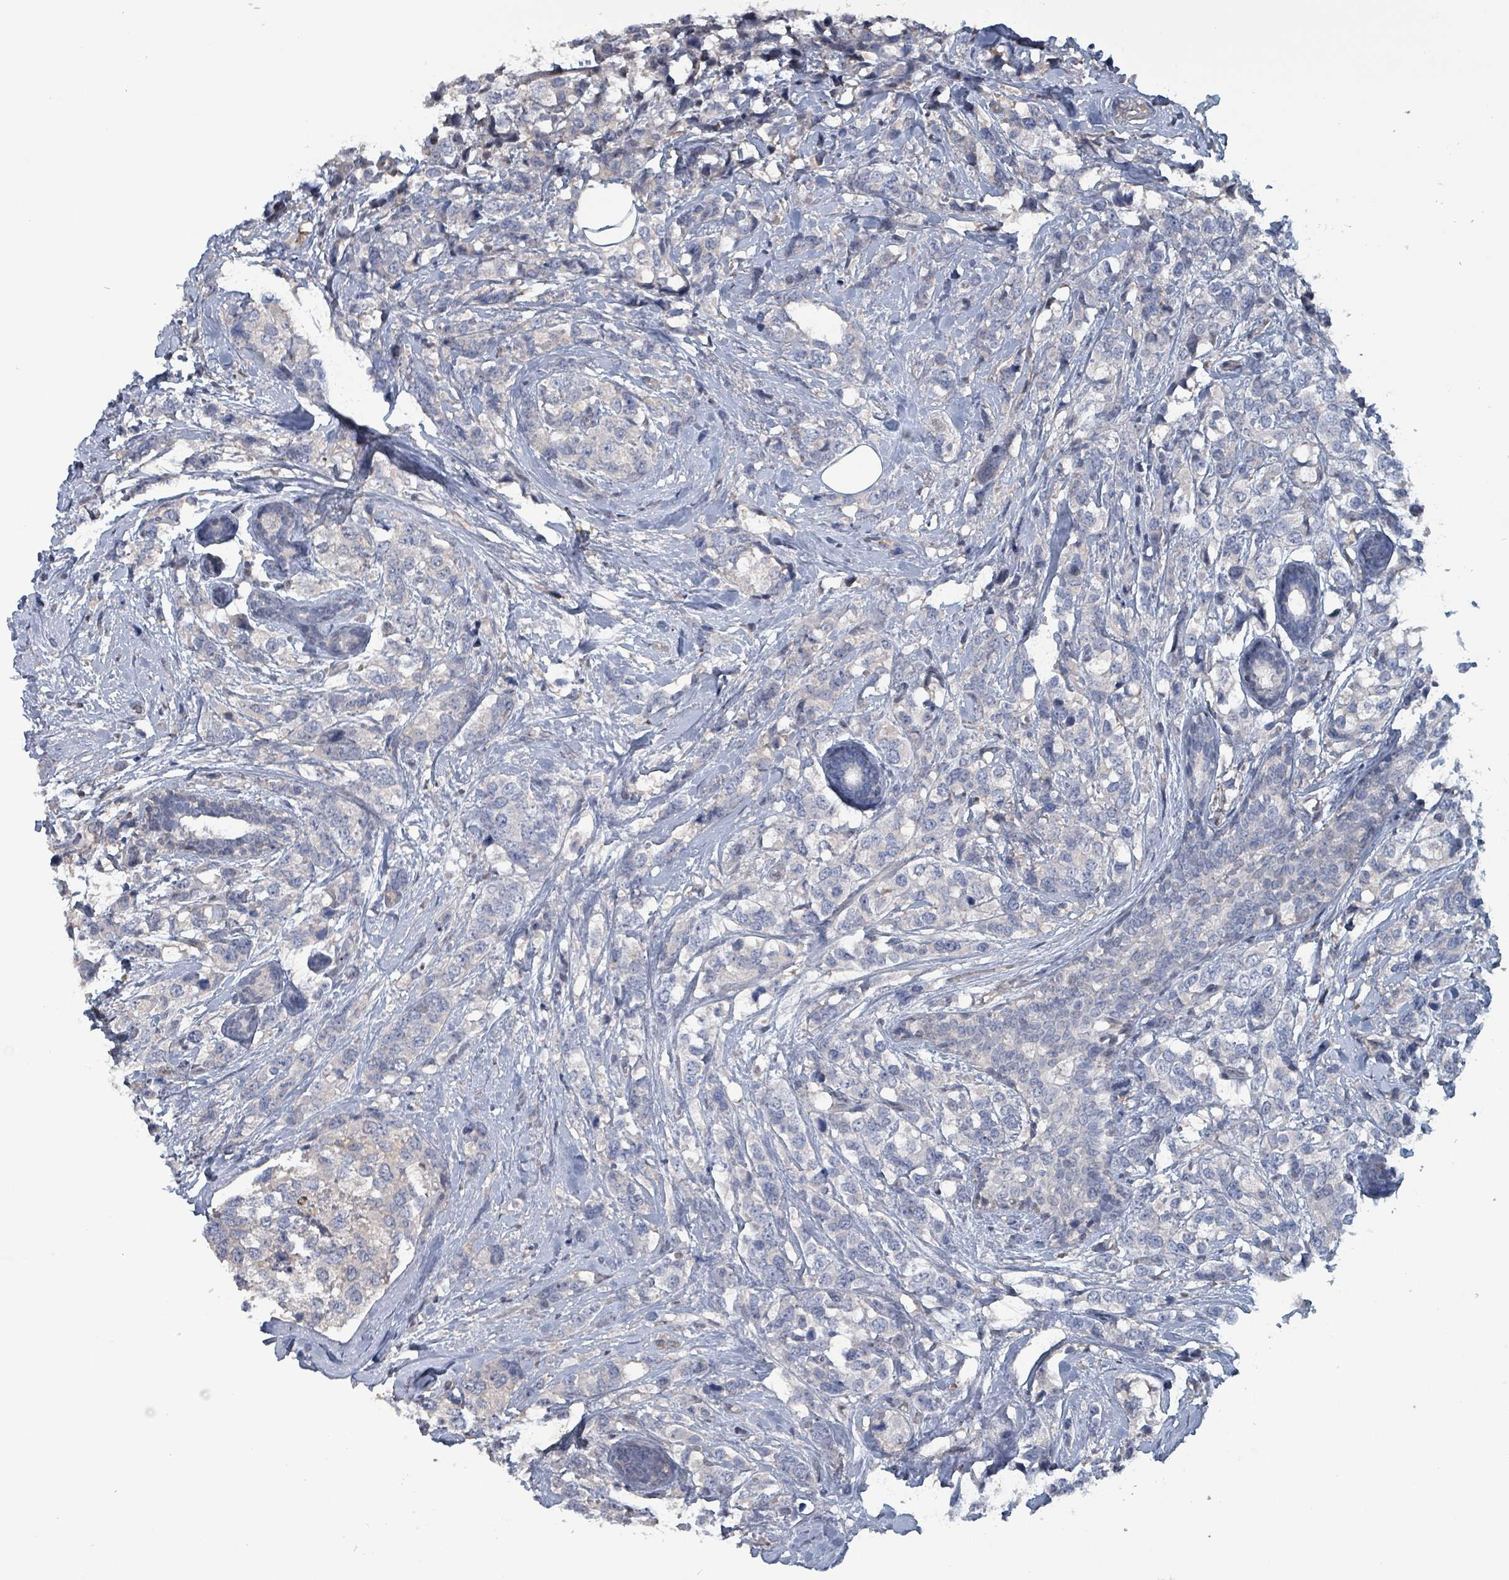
{"staining": {"intensity": "negative", "quantity": "none", "location": "none"}, "tissue": "breast cancer", "cell_type": "Tumor cells", "image_type": "cancer", "snomed": [{"axis": "morphology", "description": "Lobular carcinoma"}, {"axis": "topography", "description": "Breast"}], "caption": "The immunohistochemistry (IHC) micrograph has no significant expression in tumor cells of lobular carcinoma (breast) tissue.", "gene": "BIVM", "patient": {"sex": "female", "age": 59}}